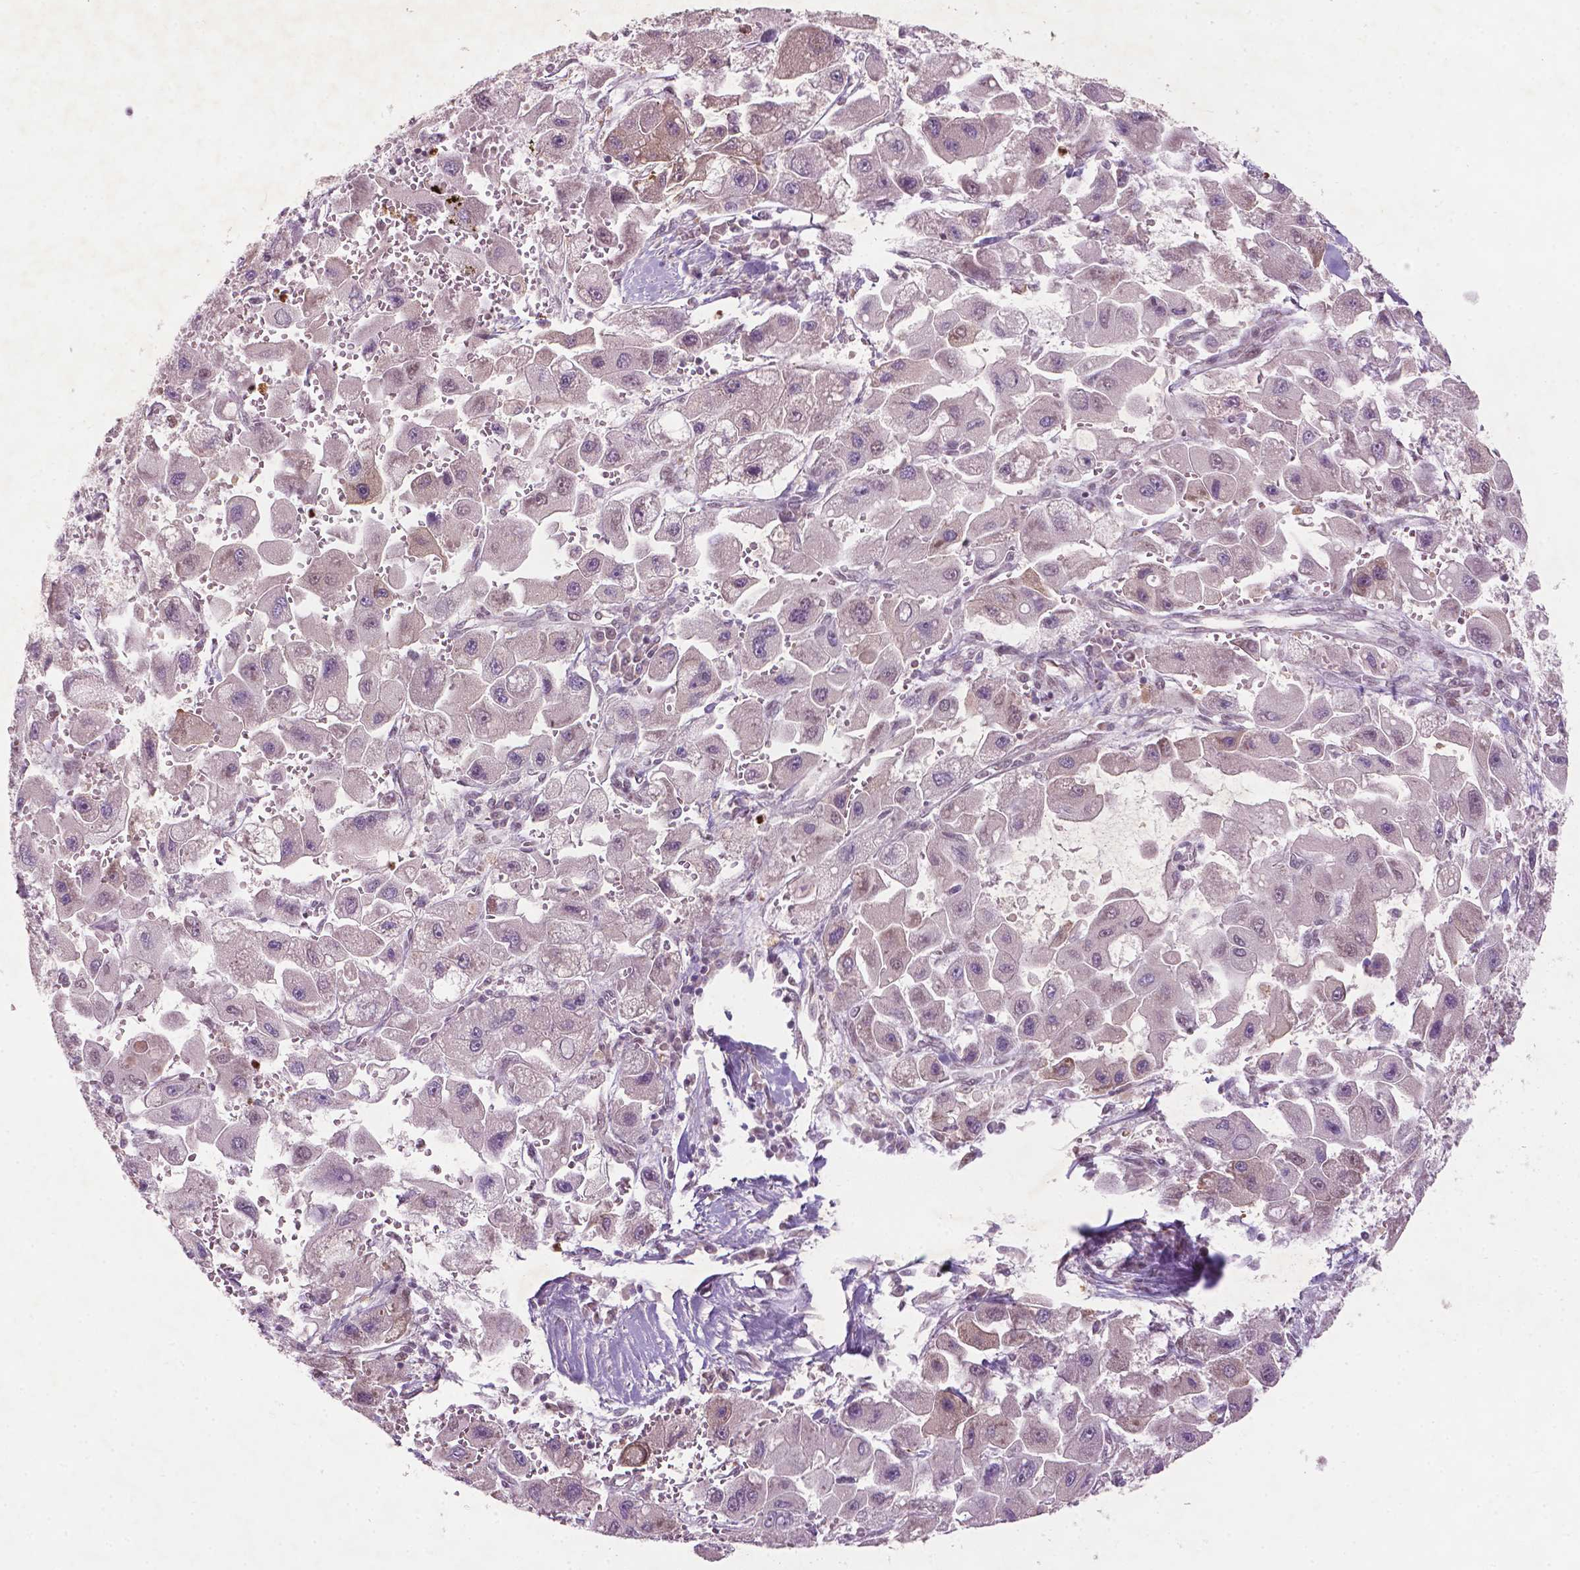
{"staining": {"intensity": "moderate", "quantity": "<25%", "location": "cytoplasmic/membranous"}, "tissue": "liver cancer", "cell_type": "Tumor cells", "image_type": "cancer", "snomed": [{"axis": "morphology", "description": "Carcinoma, Hepatocellular, NOS"}, {"axis": "topography", "description": "Liver"}], "caption": "Liver cancer (hepatocellular carcinoma) tissue shows moderate cytoplasmic/membranous staining in approximately <25% of tumor cells, visualized by immunohistochemistry. The staining is performed using DAB brown chromogen to label protein expression. The nuclei are counter-stained blue using hematoxylin.", "gene": "NFAT5", "patient": {"sex": "male", "age": 24}}